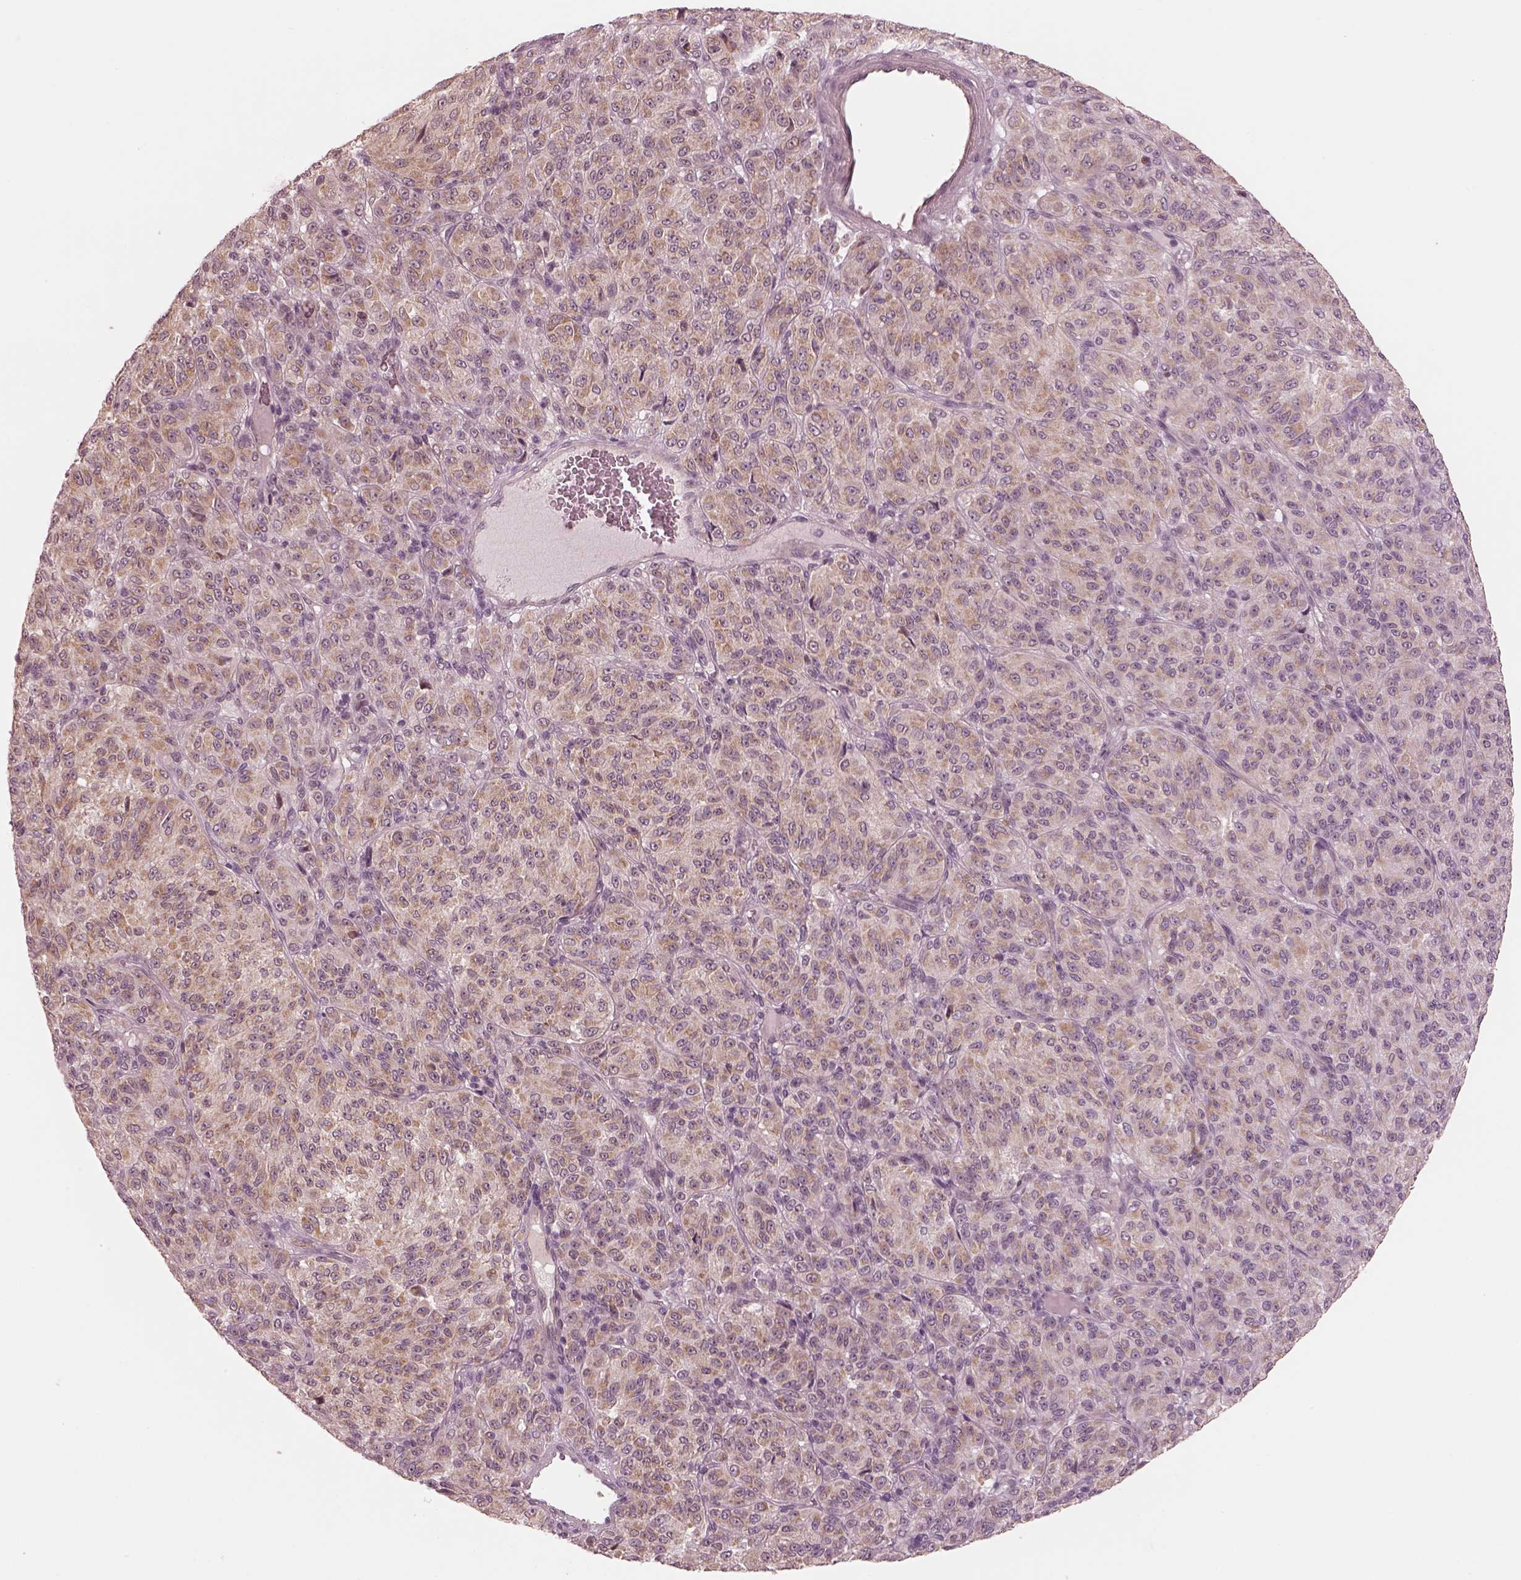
{"staining": {"intensity": "weak", "quantity": "25%-75%", "location": "cytoplasmic/membranous"}, "tissue": "melanoma", "cell_type": "Tumor cells", "image_type": "cancer", "snomed": [{"axis": "morphology", "description": "Malignant melanoma, Metastatic site"}, {"axis": "topography", "description": "Brain"}], "caption": "Protein staining exhibits weak cytoplasmic/membranous expression in about 25%-75% of tumor cells in malignant melanoma (metastatic site).", "gene": "IQCB1", "patient": {"sex": "female", "age": 56}}